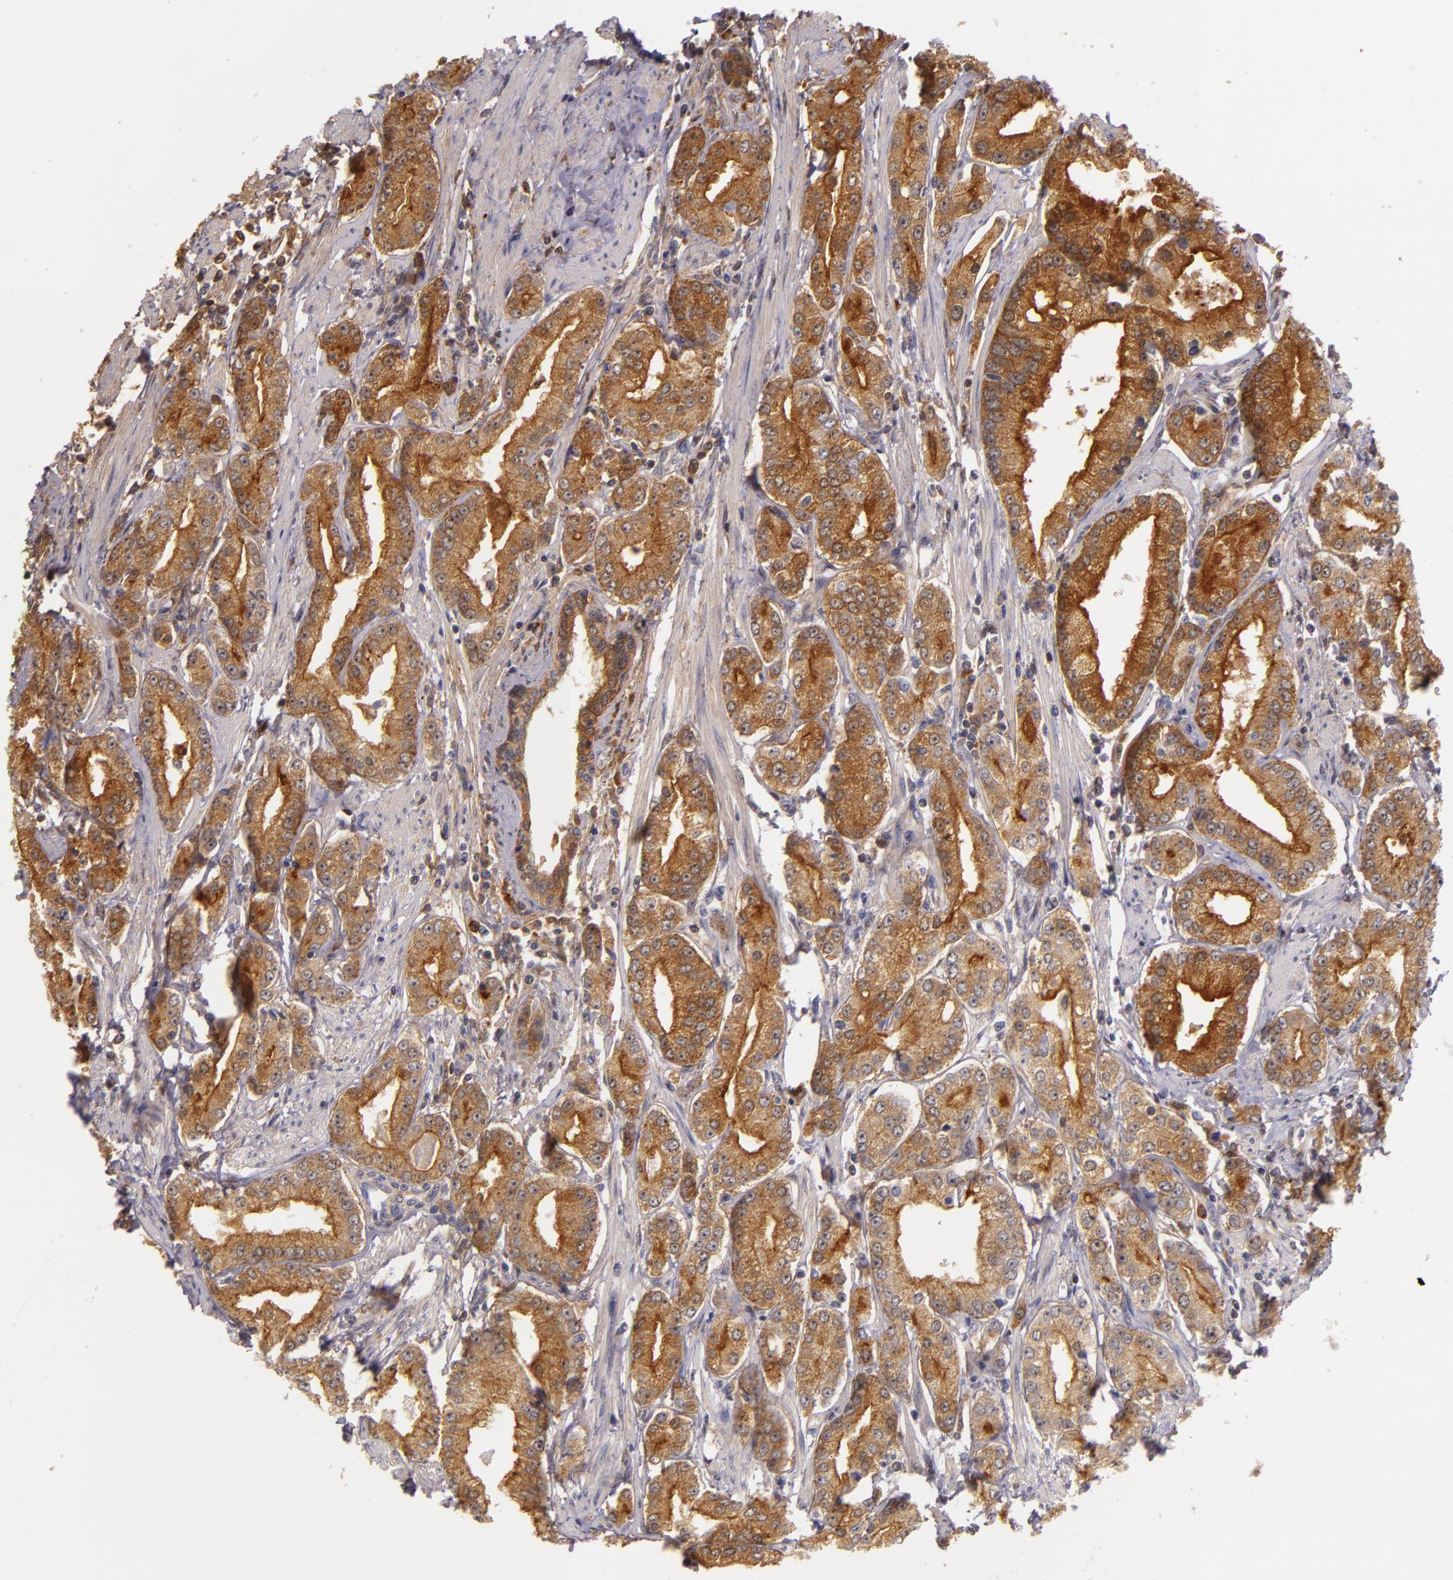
{"staining": {"intensity": "strong", "quantity": ">75%", "location": "cytoplasmic/membranous"}, "tissue": "prostate cancer", "cell_type": "Tumor cells", "image_type": "cancer", "snomed": [{"axis": "morphology", "description": "Adenocarcinoma, Medium grade"}, {"axis": "topography", "description": "Prostate"}], "caption": "DAB (3,3'-diaminobenzidine) immunohistochemical staining of human prostate medium-grade adenocarcinoma displays strong cytoplasmic/membranous protein staining in about >75% of tumor cells.", "gene": "TOM1", "patient": {"sex": "male", "age": 72}}